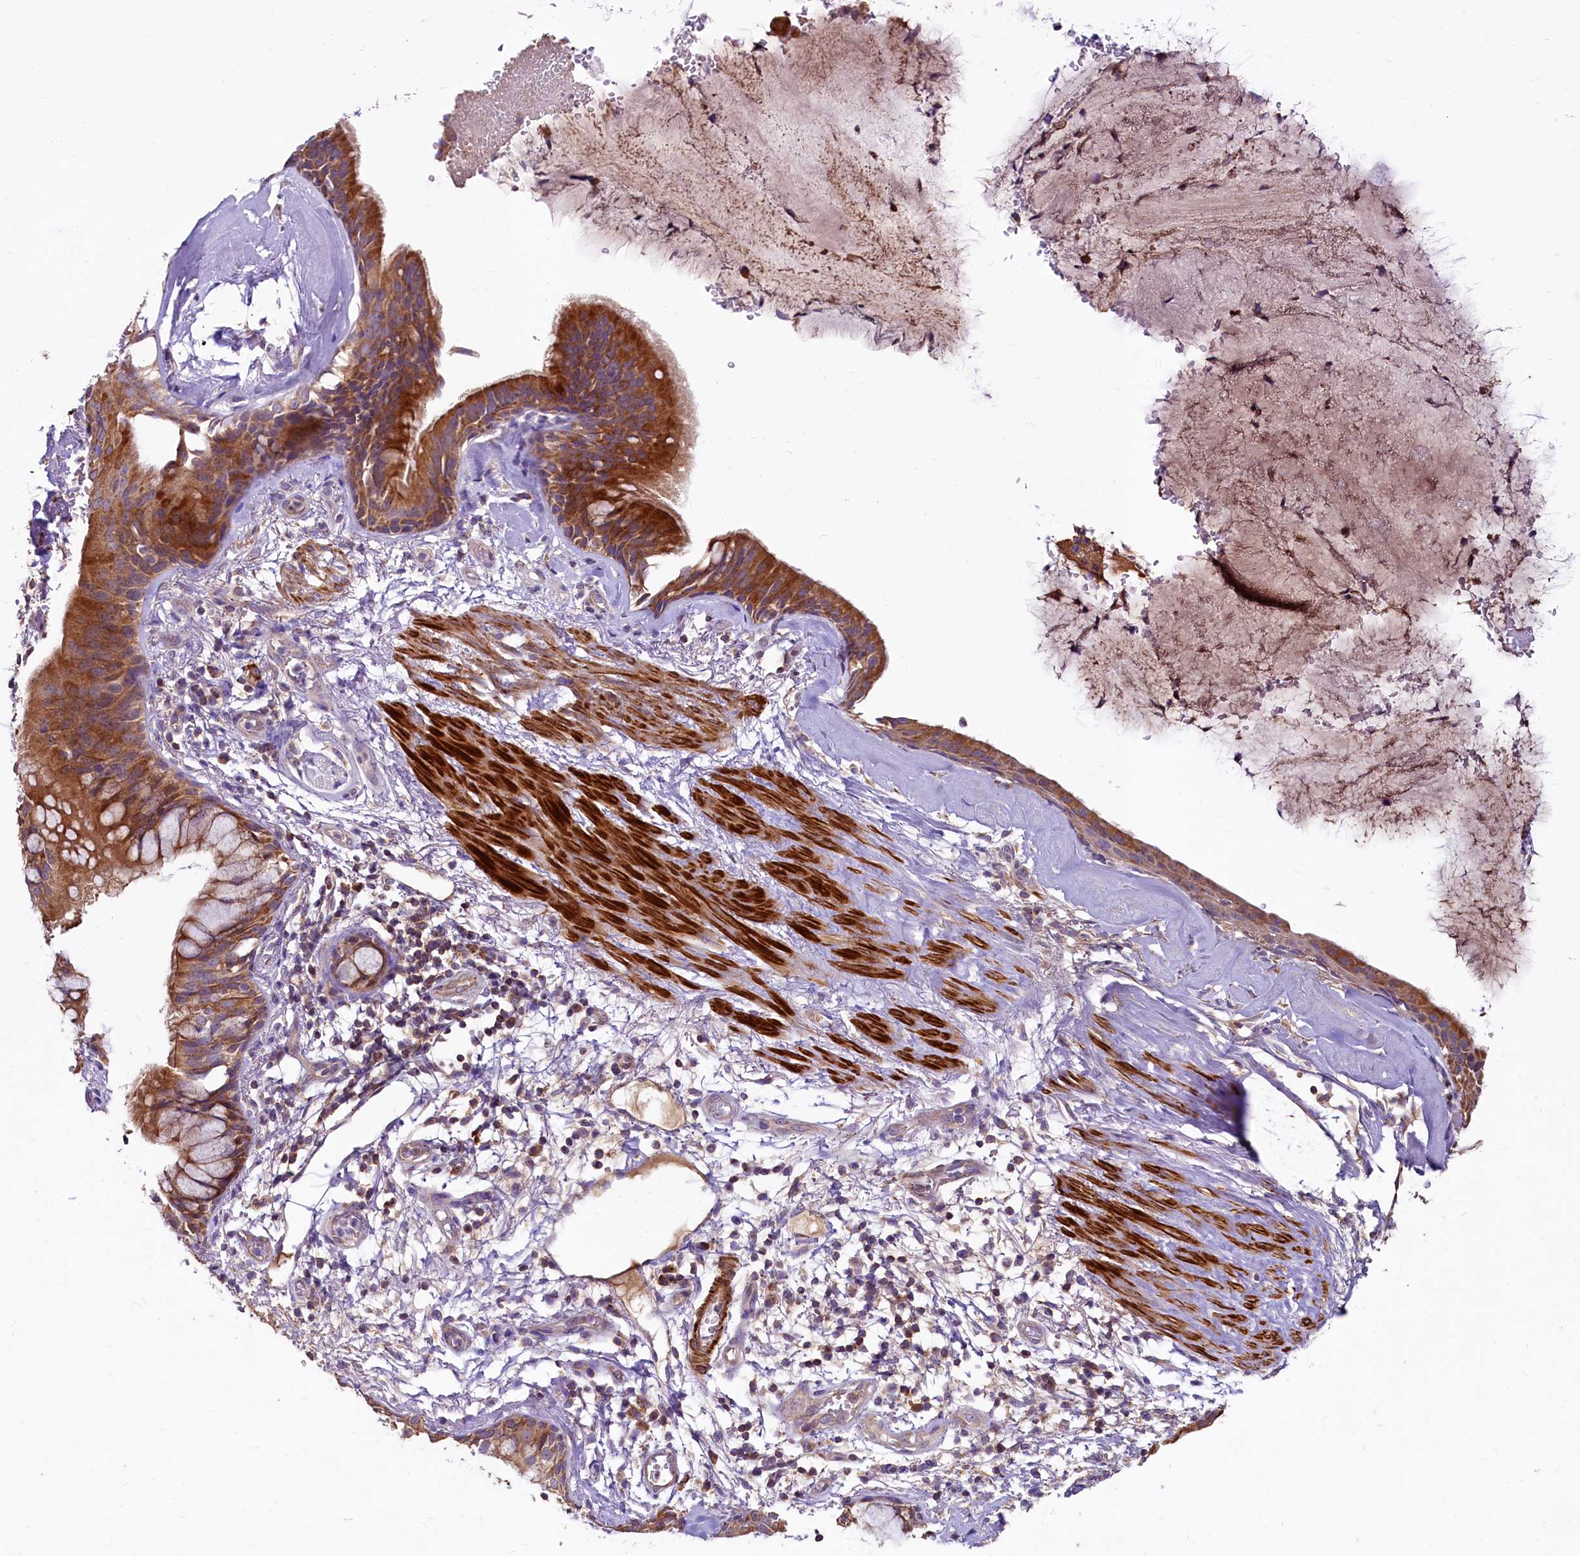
{"staining": {"intensity": "negative", "quantity": "none", "location": "none"}, "tissue": "adipose tissue", "cell_type": "Adipocytes", "image_type": "normal", "snomed": [{"axis": "morphology", "description": "Normal tissue, NOS"}, {"axis": "topography", "description": "Cartilage tissue"}], "caption": "Immunohistochemical staining of normal adipose tissue shows no significant staining in adipocytes.", "gene": "CIAO3", "patient": {"sex": "female", "age": 63}}